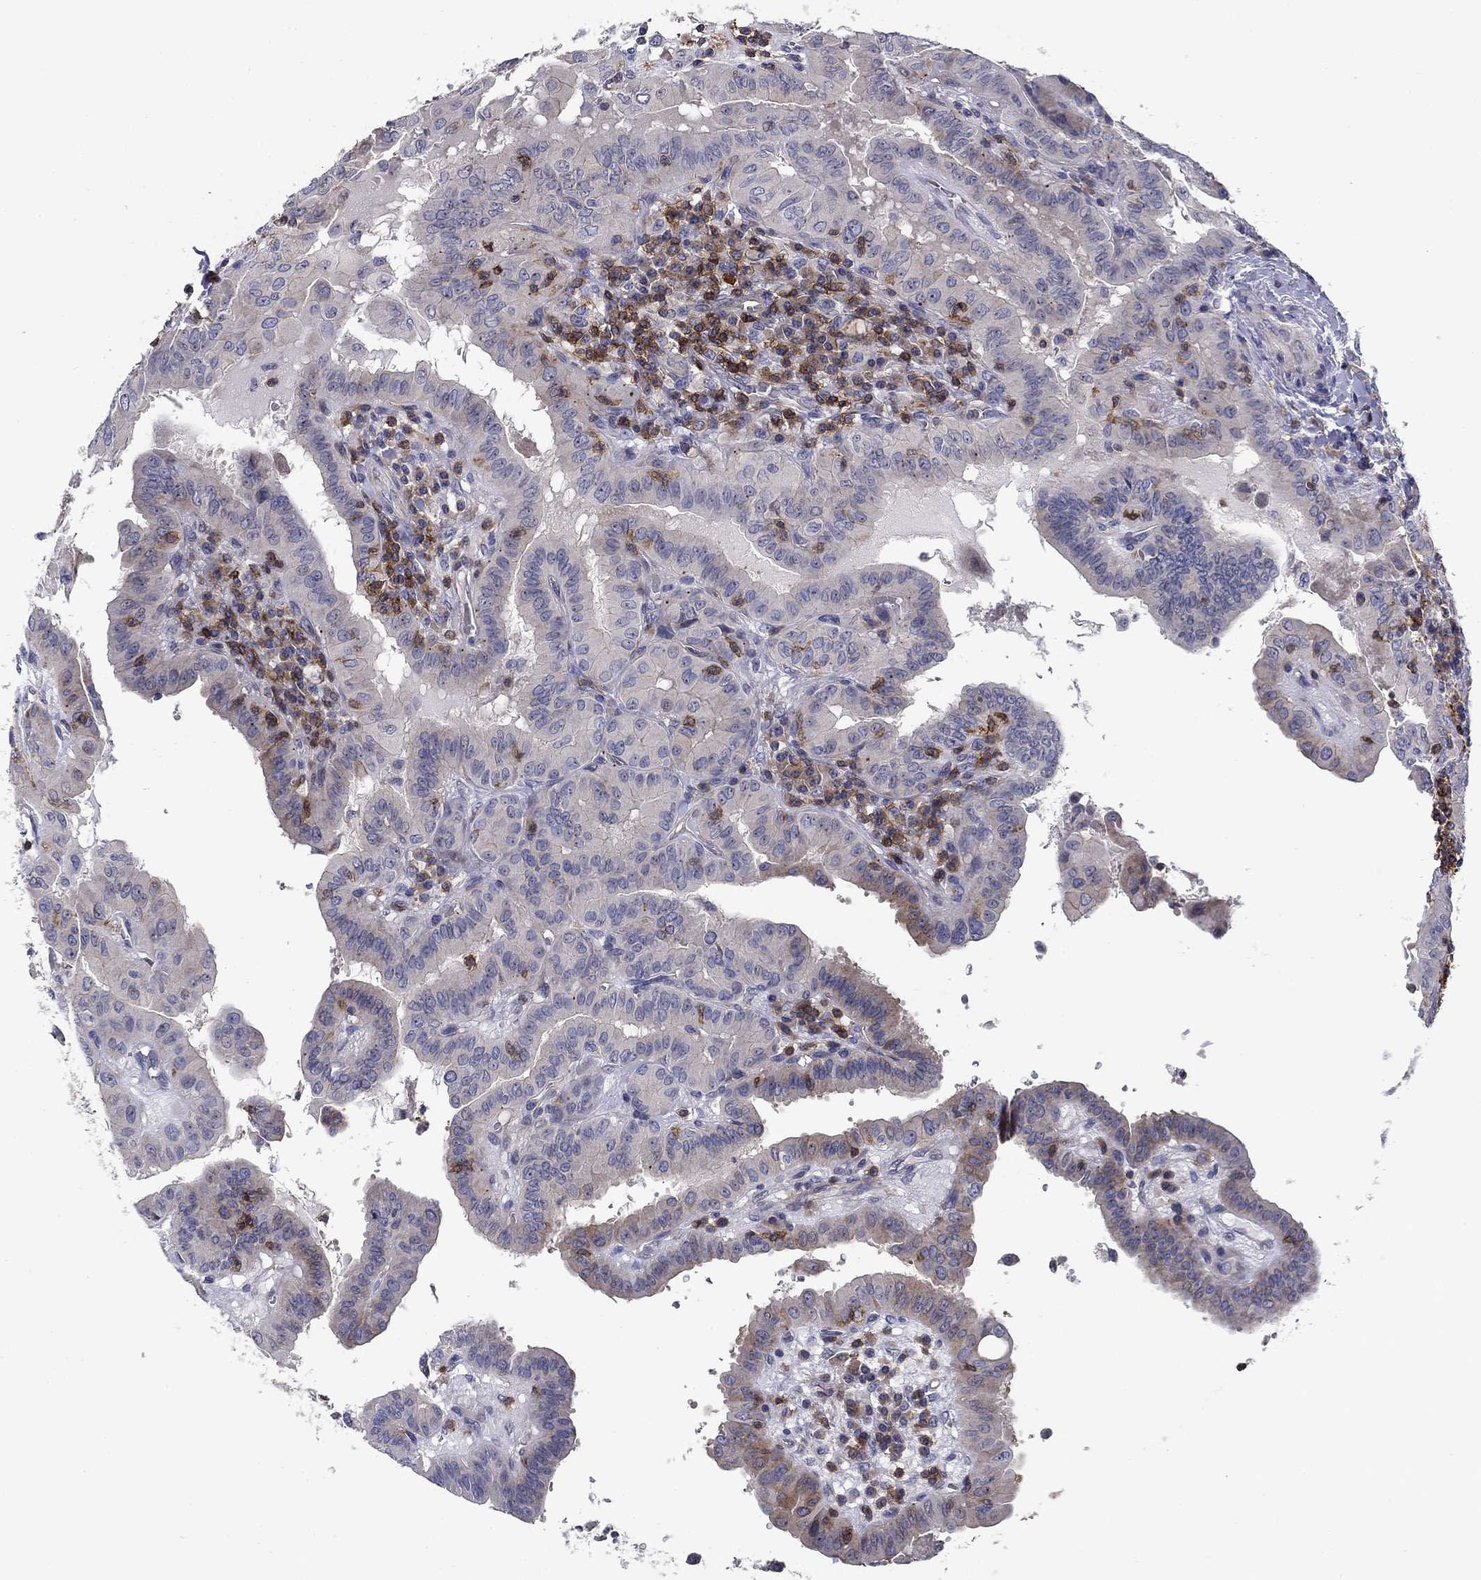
{"staining": {"intensity": "weak", "quantity": "<25%", "location": "cytoplasmic/membranous"}, "tissue": "thyroid cancer", "cell_type": "Tumor cells", "image_type": "cancer", "snomed": [{"axis": "morphology", "description": "Papillary adenocarcinoma, NOS"}, {"axis": "topography", "description": "Thyroid gland"}], "caption": "DAB (3,3'-diaminobenzidine) immunohistochemical staining of human thyroid cancer (papillary adenocarcinoma) displays no significant staining in tumor cells.", "gene": "SIT1", "patient": {"sex": "female", "age": 37}}